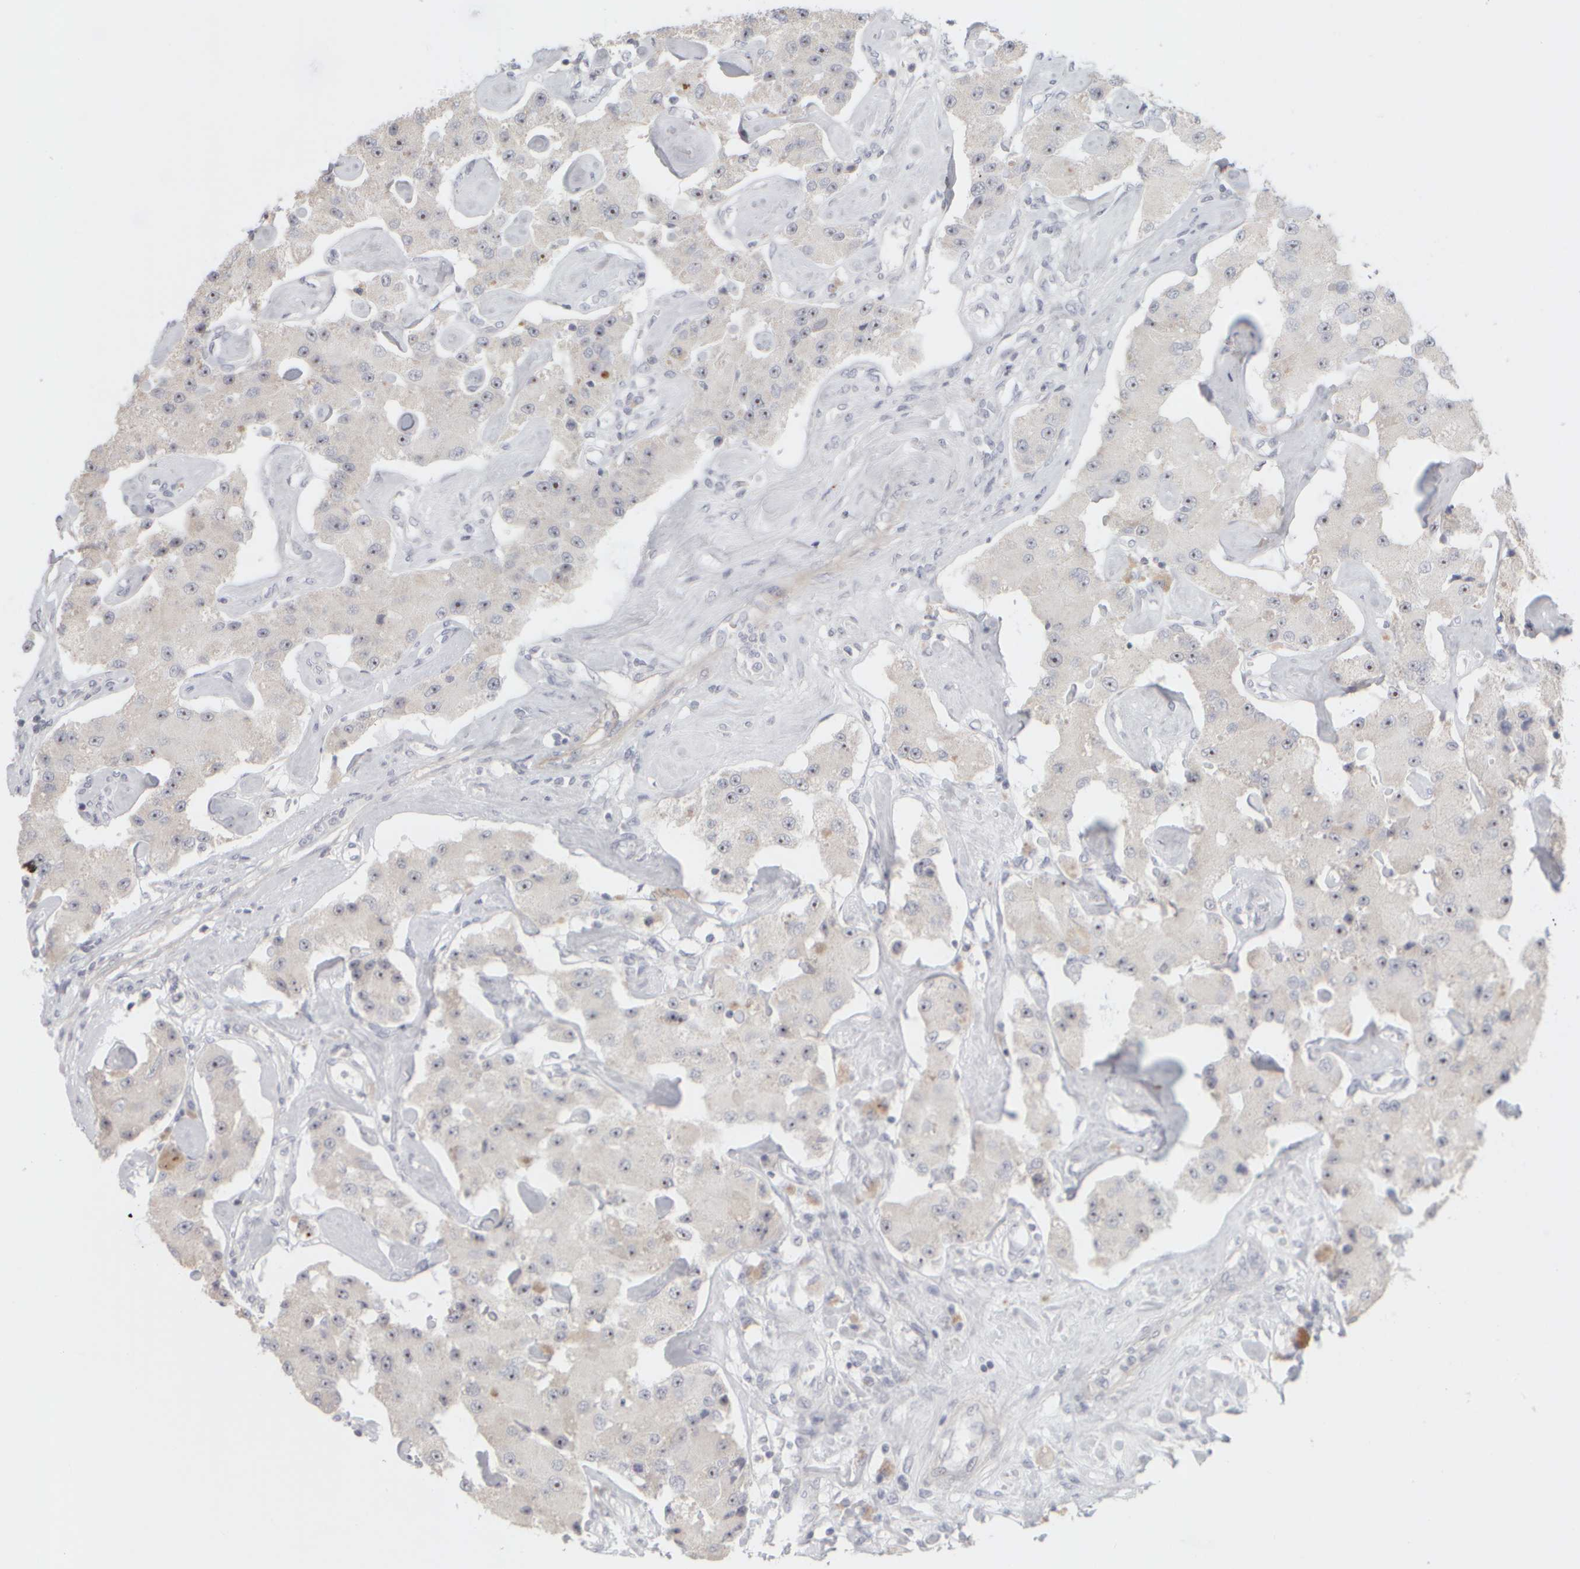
{"staining": {"intensity": "moderate", "quantity": ">75%", "location": "nuclear"}, "tissue": "carcinoid", "cell_type": "Tumor cells", "image_type": "cancer", "snomed": [{"axis": "morphology", "description": "Carcinoid, malignant, NOS"}, {"axis": "topography", "description": "Pancreas"}], "caption": "Human carcinoid stained for a protein (brown) displays moderate nuclear positive staining in approximately >75% of tumor cells.", "gene": "DCXR", "patient": {"sex": "male", "age": 41}}